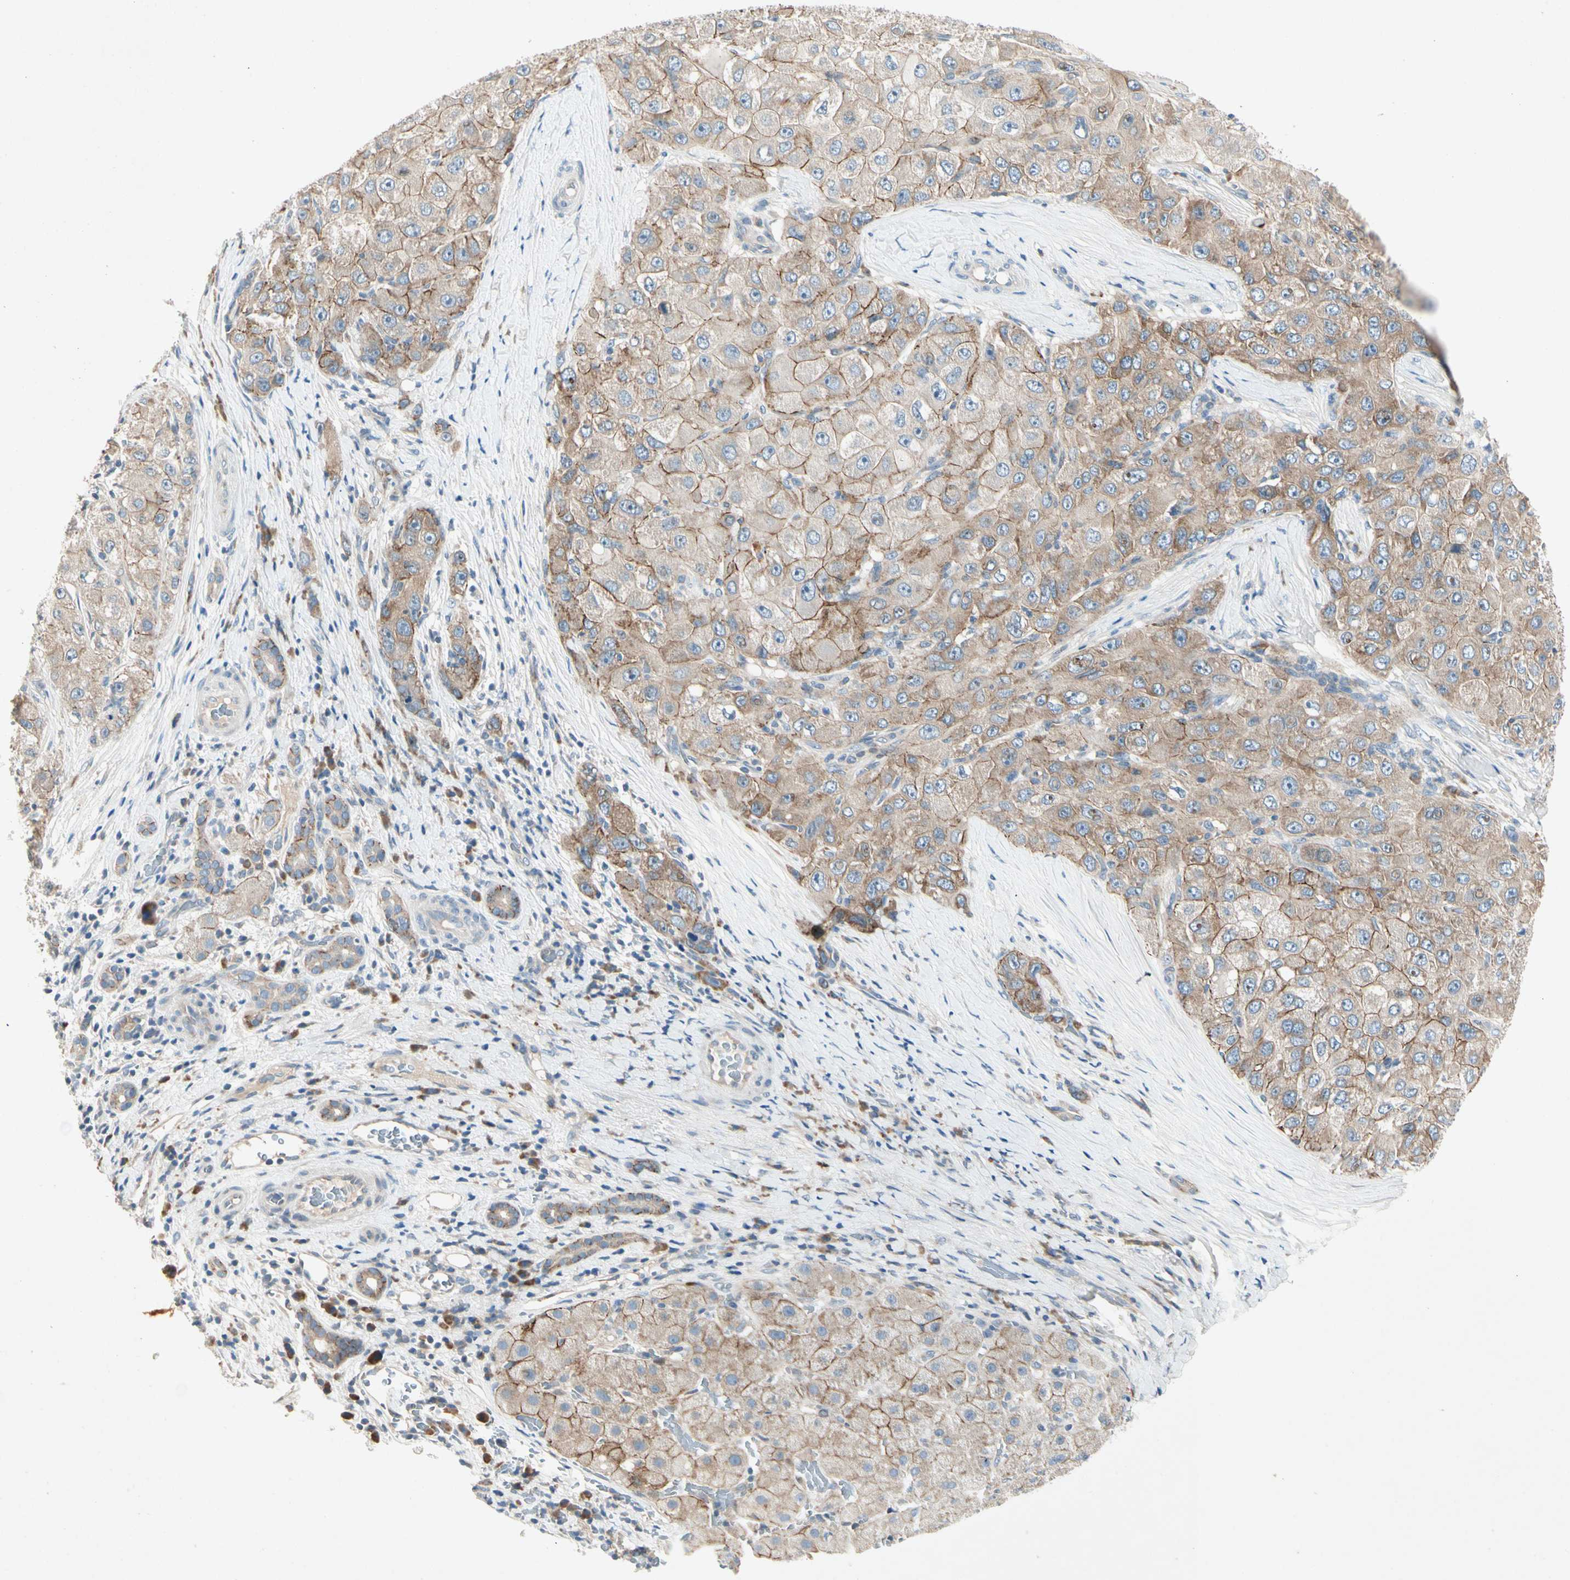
{"staining": {"intensity": "moderate", "quantity": ">75%", "location": "cytoplasmic/membranous"}, "tissue": "liver cancer", "cell_type": "Tumor cells", "image_type": "cancer", "snomed": [{"axis": "morphology", "description": "Carcinoma, Hepatocellular, NOS"}, {"axis": "topography", "description": "Liver"}], "caption": "Immunohistochemical staining of liver hepatocellular carcinoma reveals medium levels of moderate cytoplasmic/membranous protein positivity in approximately >75% of tumor cells.", "gene": "IL1R1", "patient": {"sex": "male", "age": 80}}